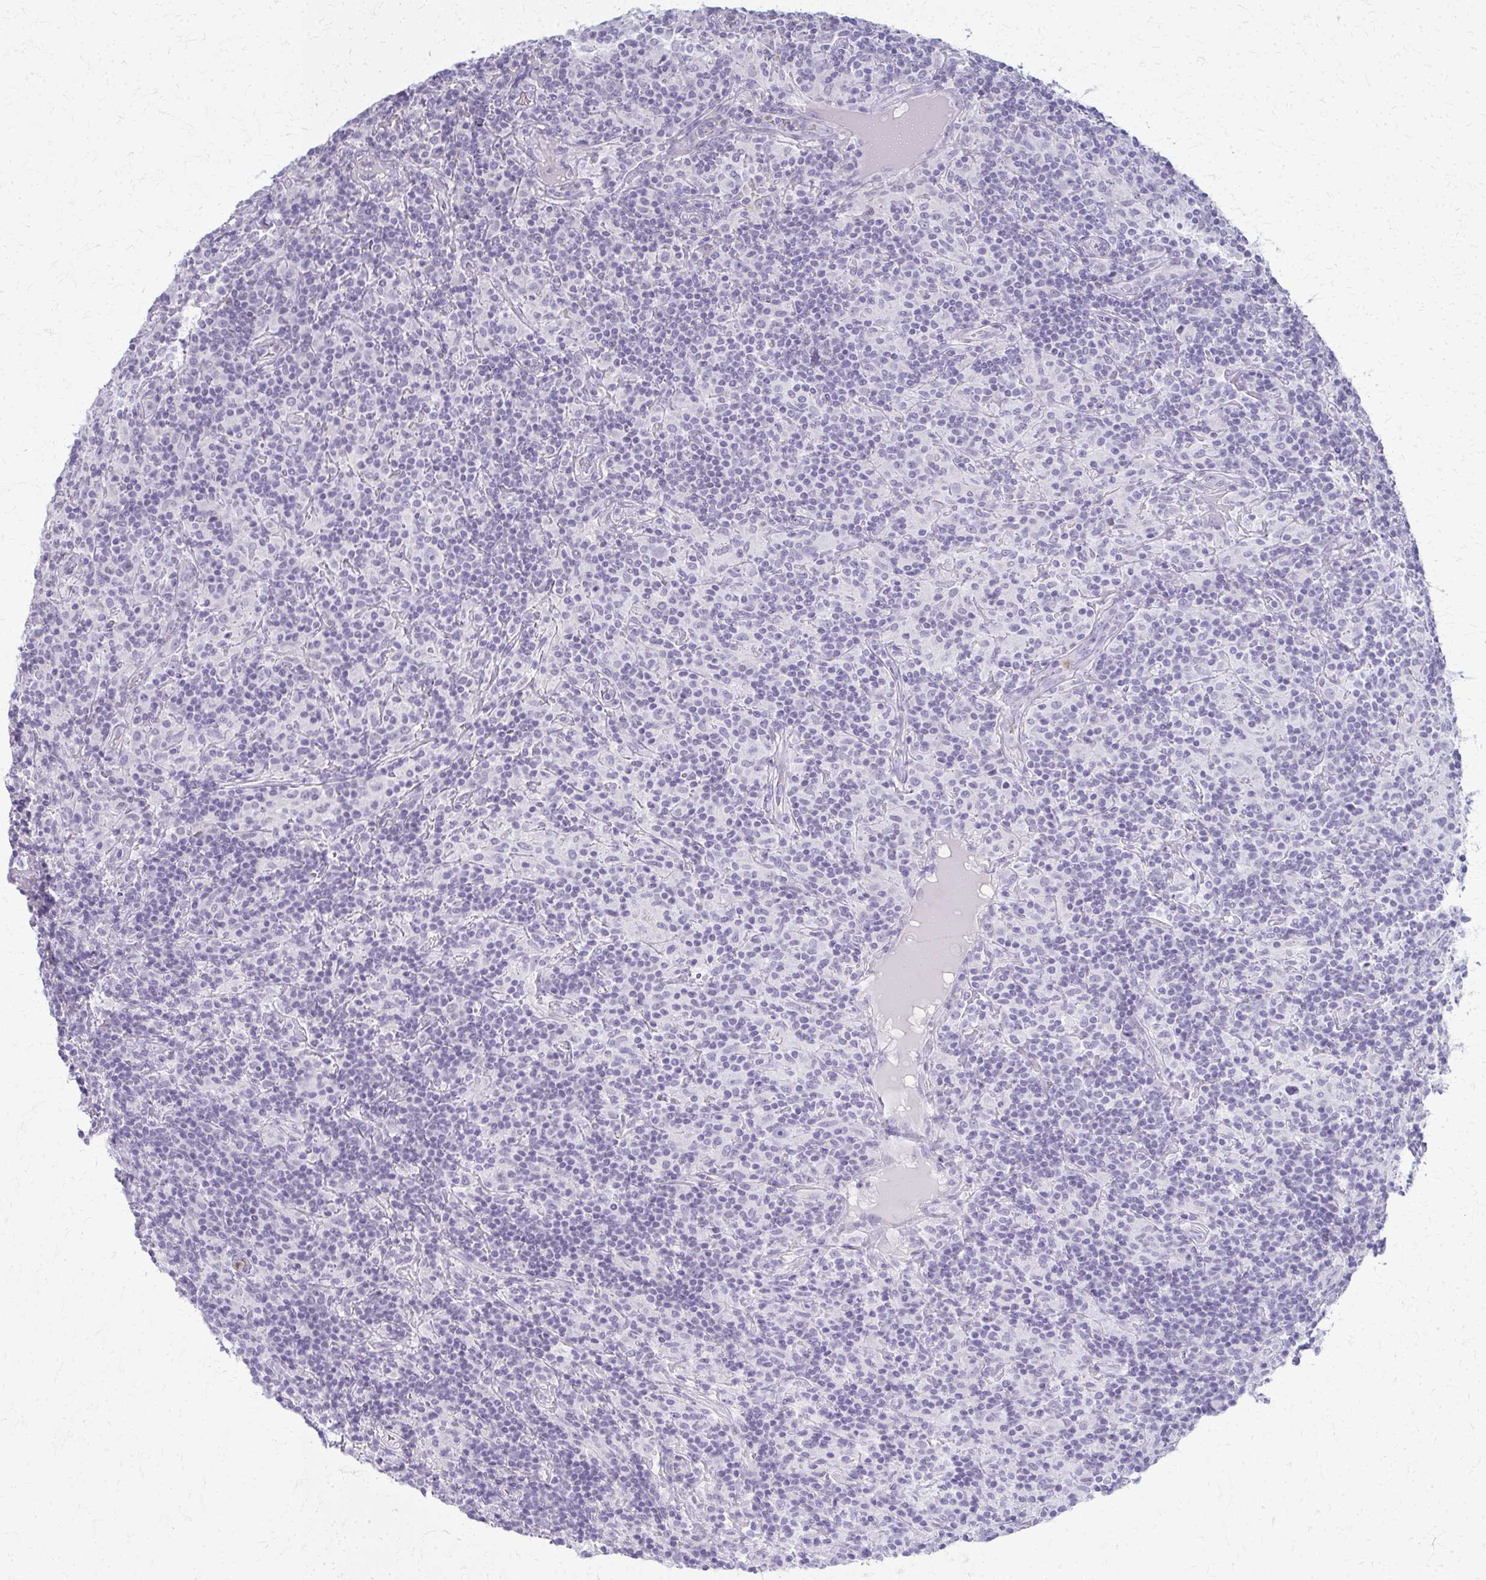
{"staining": {"intensity": "negative", "quantity": "none", "location": "none"}, "tissue": "lymphoma", "cell_type": "Tumor cells", "image_type": "cancer", "snomed": [{"axis": "morphology", "description": "Hodgkin's disease, NOS"}, {"axis": "topography", "description": "Lymph node"}], "caption": "High magnification brightfield microscopy of lymphoma stained with DAB (brown) and counterstained with hematoxylin (blue): tumor cells show no significant staining.", "gene": "CA3", "patient": {"sex": "male", "age": 70}}